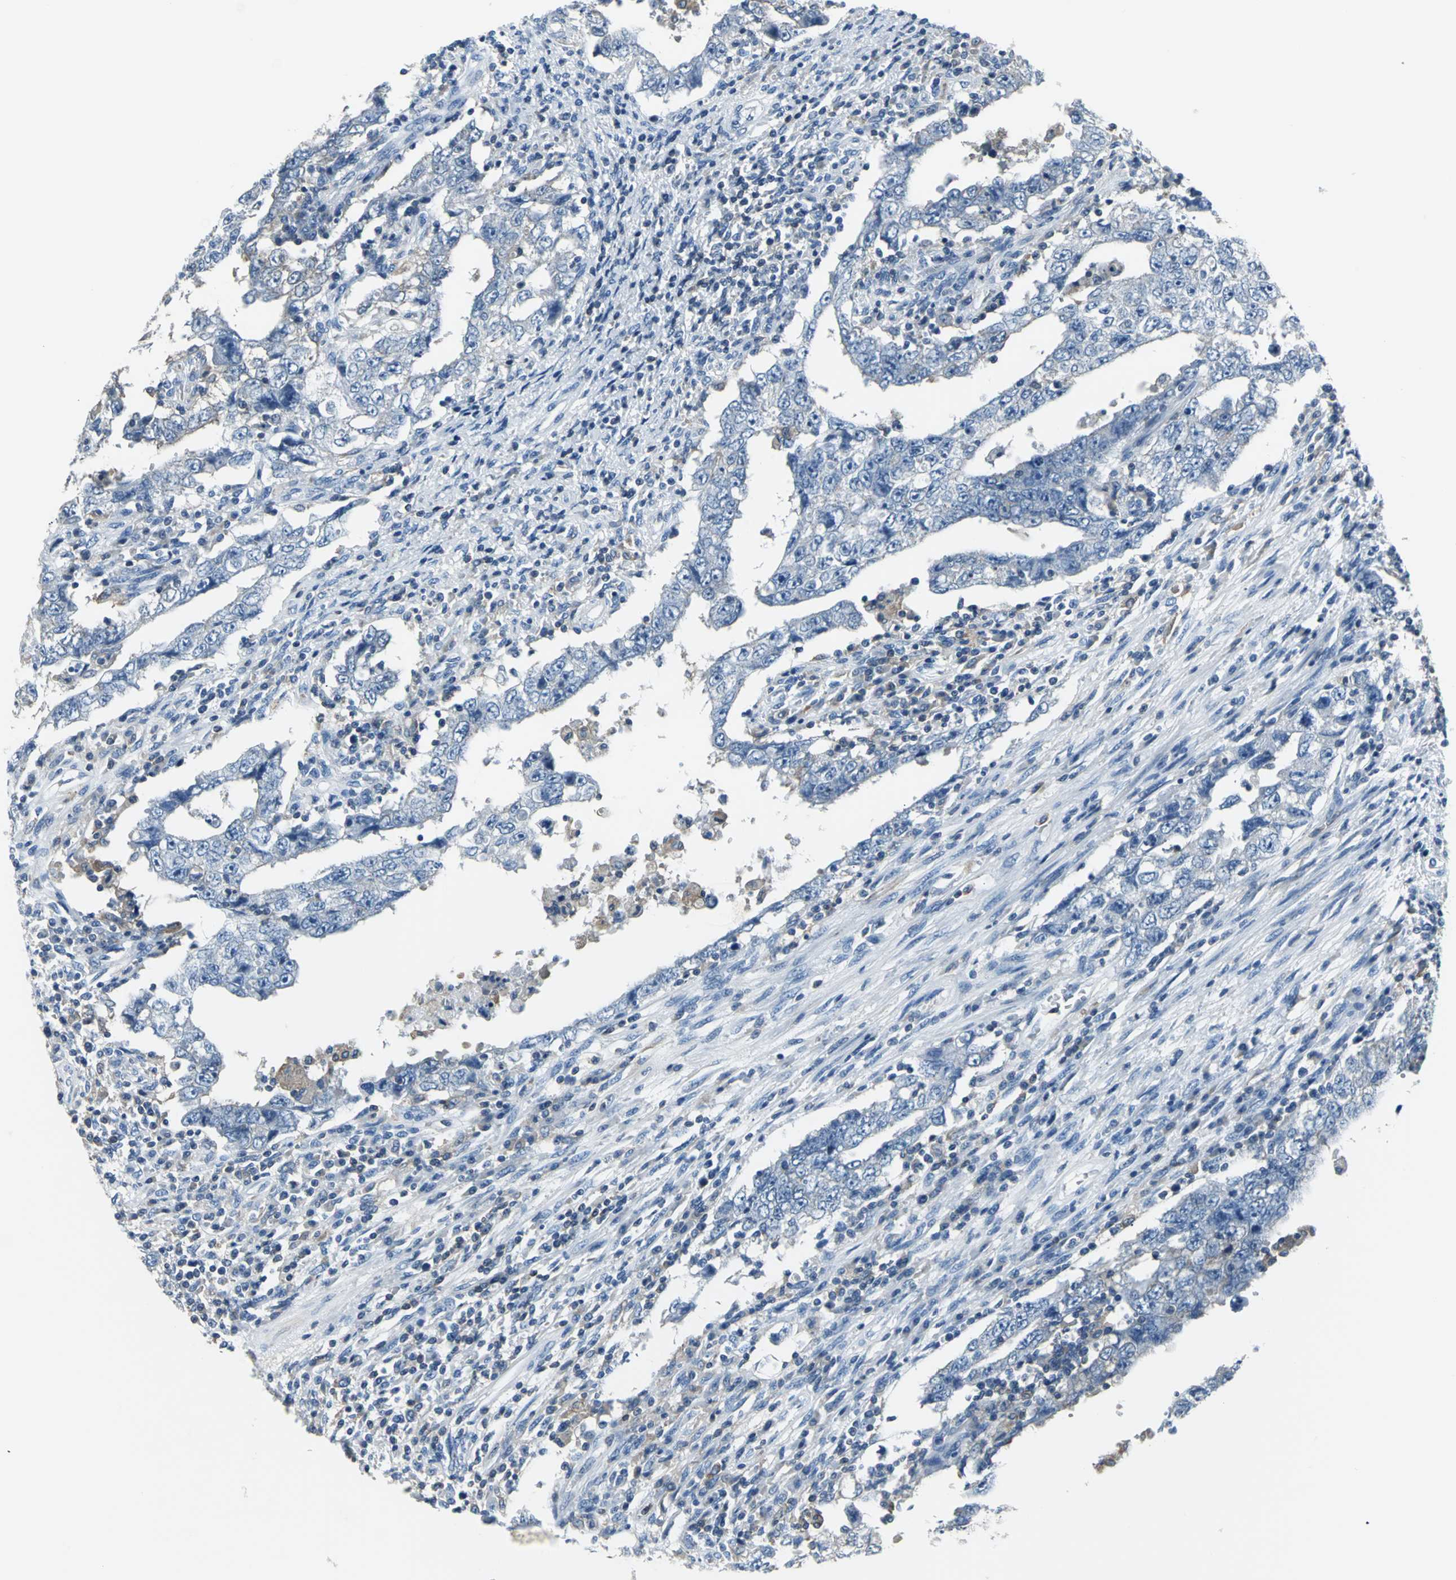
{"staining": {"intensity": "negative", "quantity": "none", "location": "none"}, "tissue": "testis cancer", "cell_type": "Tumor cells", "image_type": "cancer", "snomed": [{"axis": "morphology", "description": "Carcinoma, Embryonal, NOS"}, {"axis": "topography", "description": "Testis"}], "caption": "An image of human embryonal carcinoma (testis) is negative for staining in tumor cells.", "gene": "IQGAP2", "patient": {"sex": "male", "age": 26}}